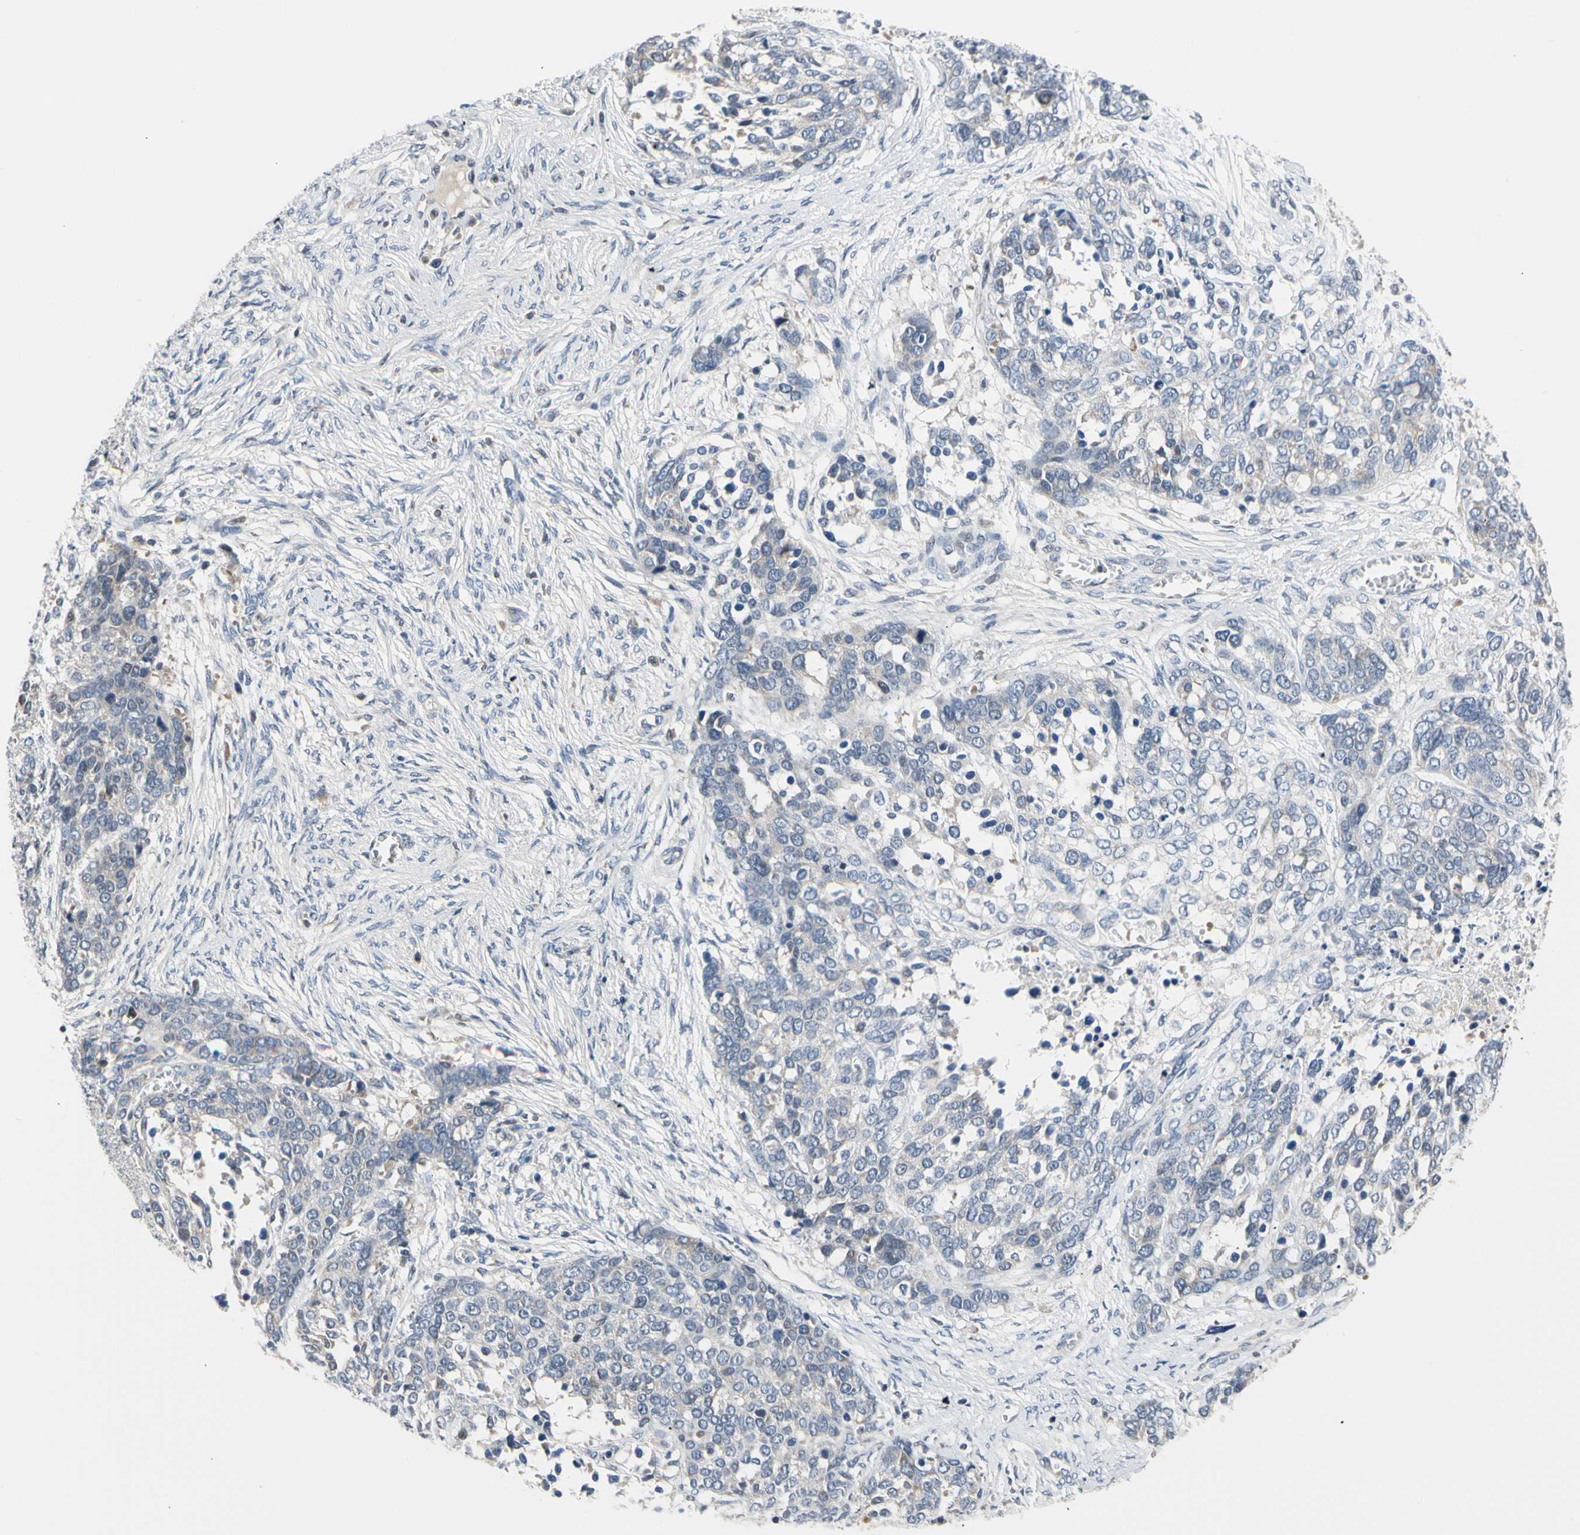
{"staining": {"intensity": "negative", "quantity": "none", "location": "none"}, "tissue": "ovarian cancer", "cell_type": "Tumor cells", "image_type": "cancer", "snomed": [{"axis": "morphology", "description": "Cystadenocarcinoma, serous, NOS"}, {"axis": "topography", "description": "Ovary"}], "caption": "Image shows no protein expression in tumor cells of ovarian cancer (serous cystadenocarcinoma) tissue. (DAB immunohistochemistry with hematoxylin counter stain).", "gene": "NFASC", "patient": {"sex": "female", "age": 44}}